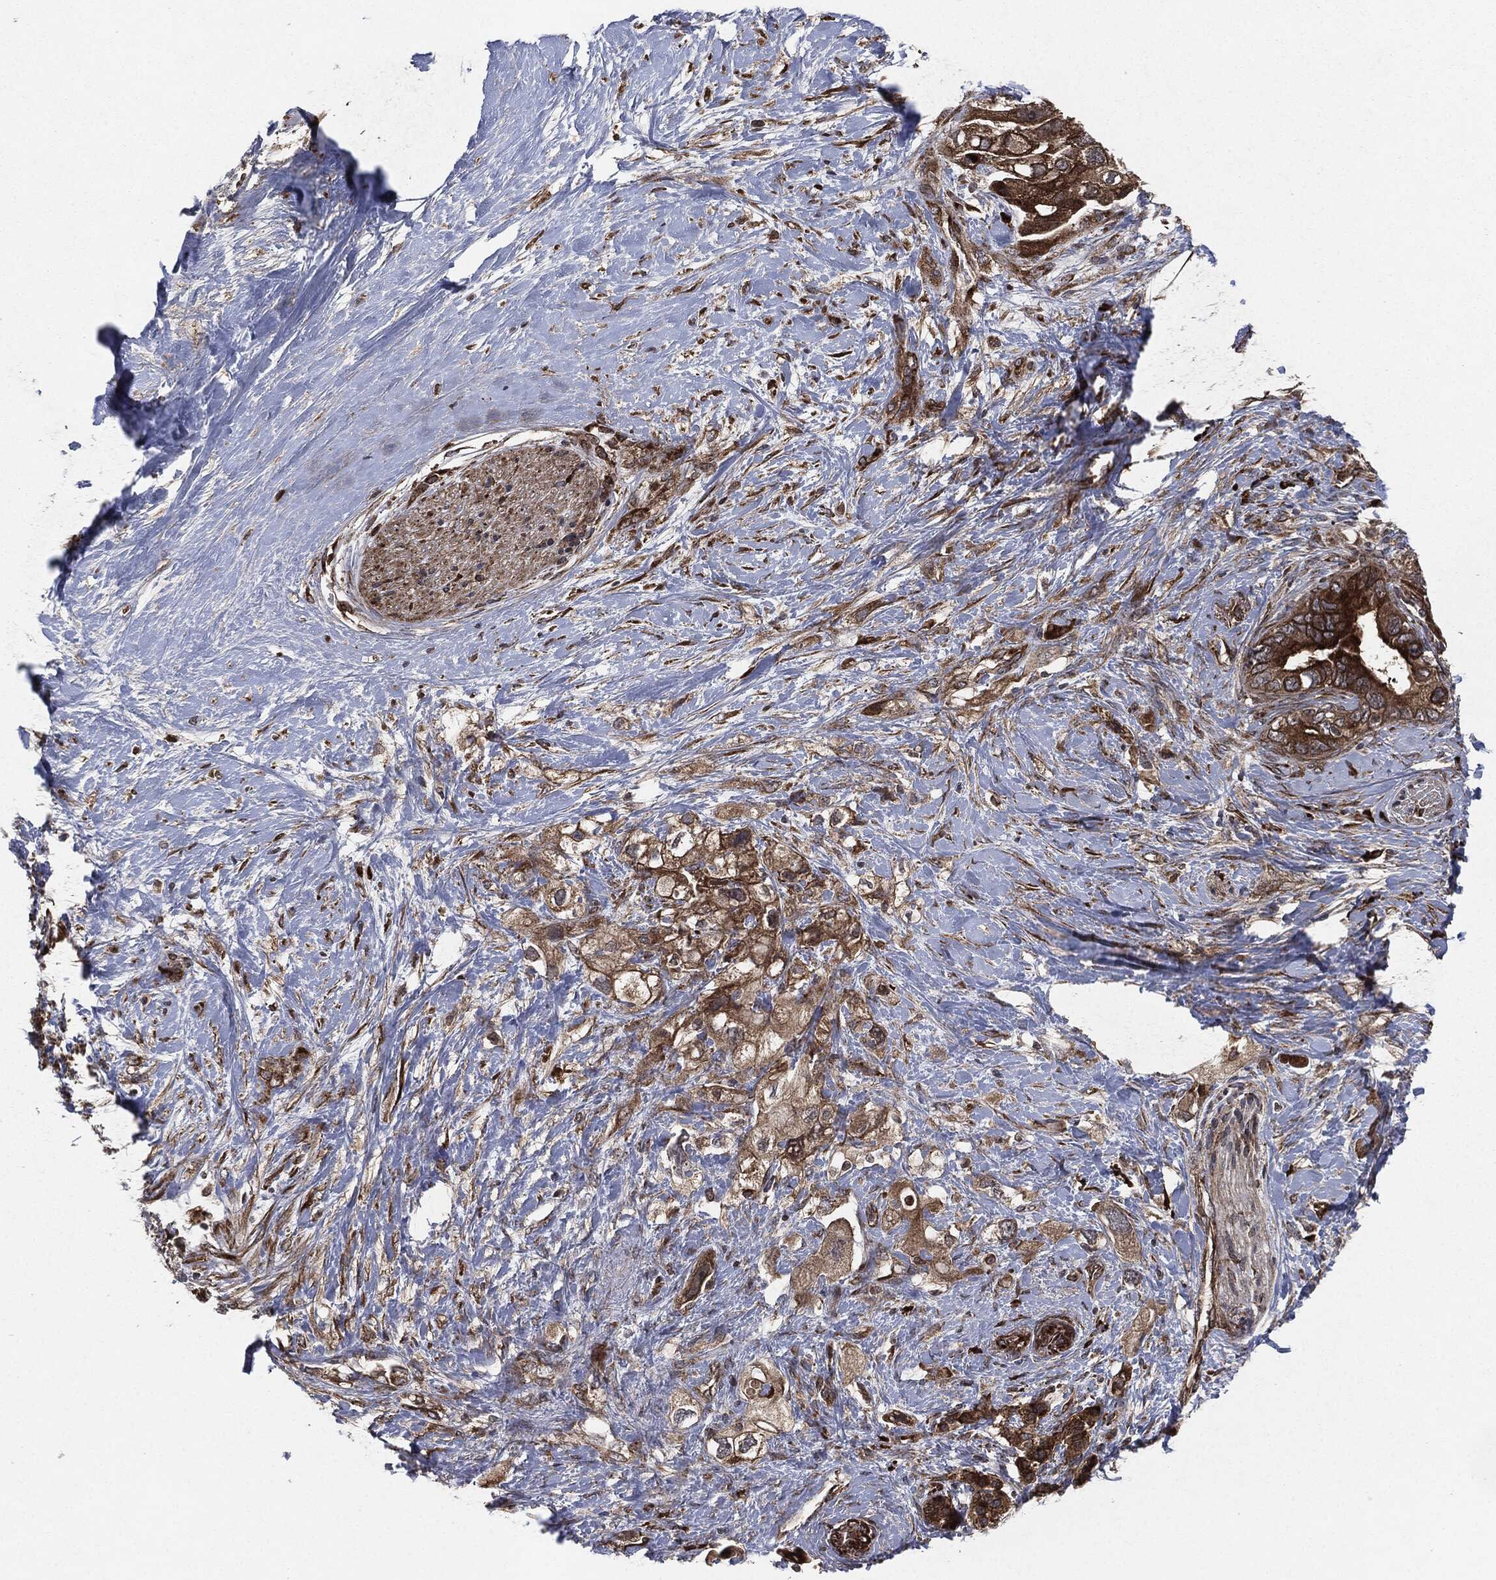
{"staining": {"intensity": "strong", "quantity": "25%-75%", "location": "cytoplasmic/membranous"}, "tissue": "pancreatic cancer", "cell_type": "Tumor cells", "image_type": "cancer", "snomed": [{"axis": "morphology", "description": "Adenocarcinoma, NOS"}, {"axis": "topography", "description": "Pancreas"}], "caption": "Tumor cells show strong cytoplasmic/membranous positivity in approximately 25%-75% of cells in pancreatic adenocarcinoma.", "gene": "RAF1", "patient": {"sex": "female", "age": 56}}